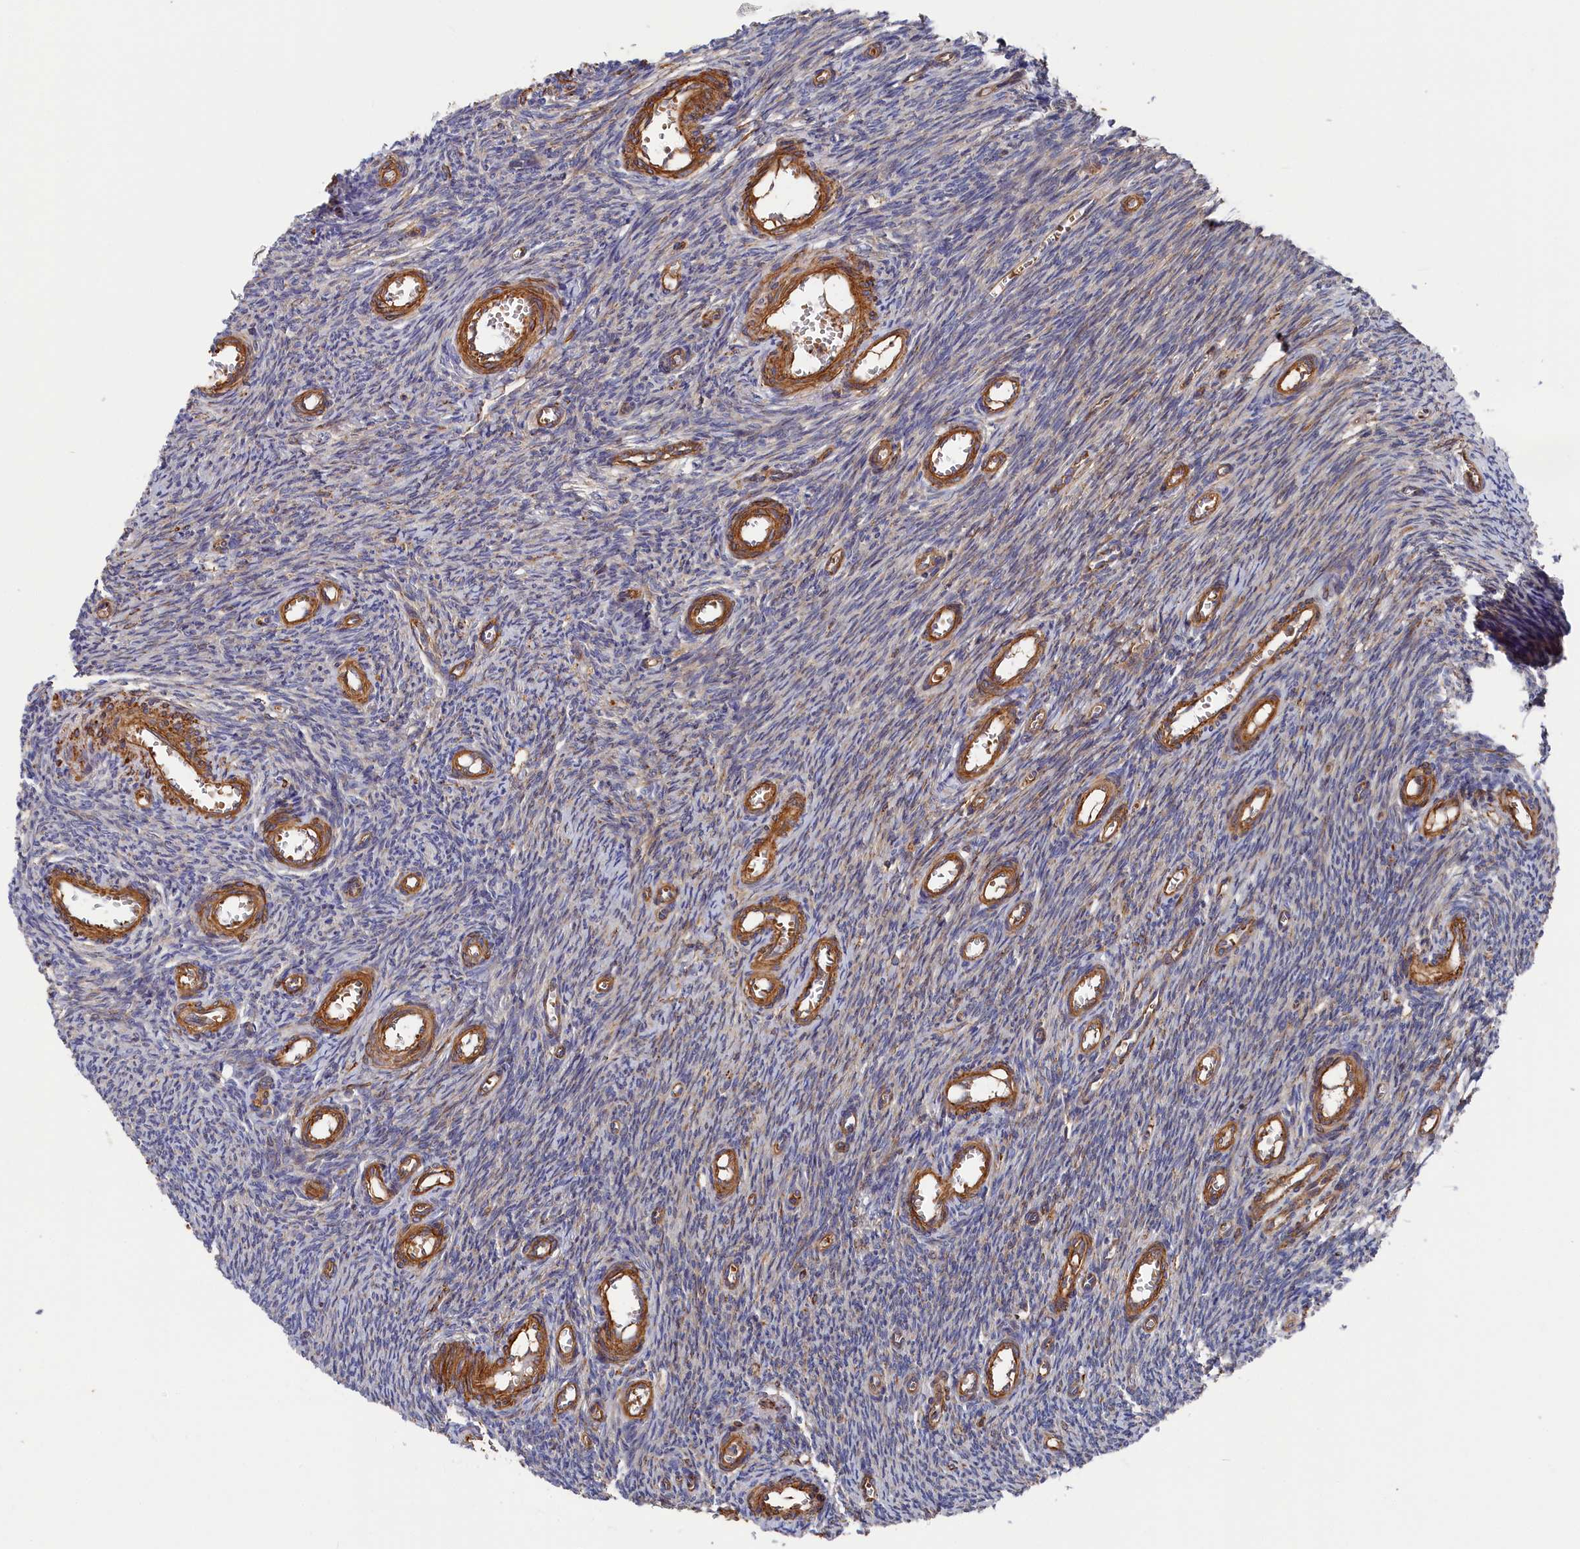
{"staining": {"intensity": "weak", "quantity": "25%-75%", "location": "cytoplasmic/membranous"}, "tissue": "ovary", "cell_type": "Follicle cells", "image_type": "normal", "snomed": [{"axis": "morphology", "description": "Normal tissue, NOS"}, {"axis": "topography", "description": "Ovary"}], "caption": "An image showing weak cytoplasmic/membranous positivity in about 25%-75% of follicle cells in unremarkable ovary, as visualized by brown immunohistochemical staining.", "gene": "LDHD", "patient": {"sex": "female", "age": 44}}